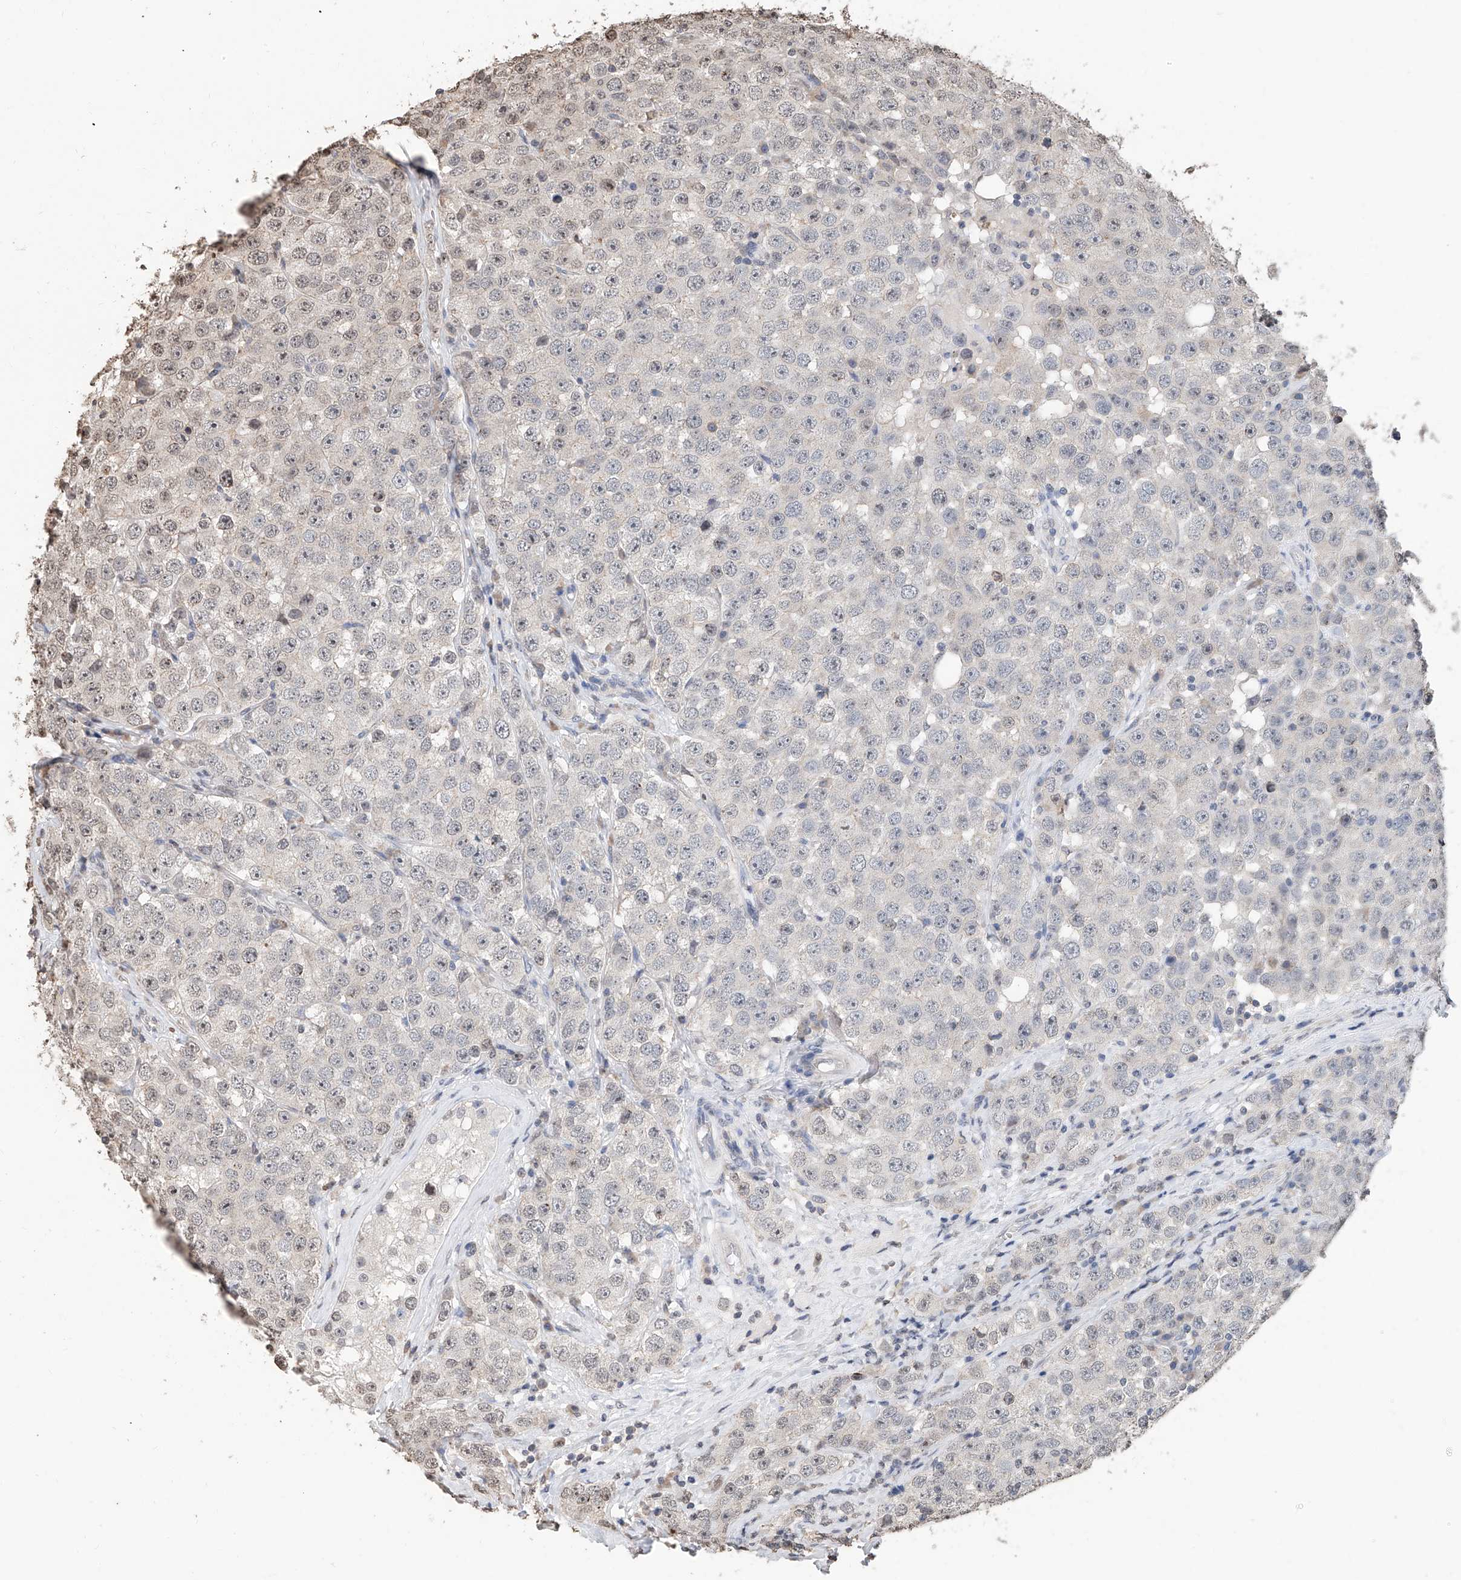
{"staining": {"intensity": "negative", "quantity": "none", "location": "none"}, "tissue": "testis cancer", "cell_type": "Tumor cells", "image_type": "cancer", "snomed": [{"axis": "morphology", "description": "Seminoma, NOS"}, {"axis": "topography", "description": "Testis"}], "caption": "This is an immunohistochemistry histopathology image of testis cancer (seminoma). There is no staining in tumor cells.", "gene": "RP9", "patient": {"sex": "male", "age": 28}}